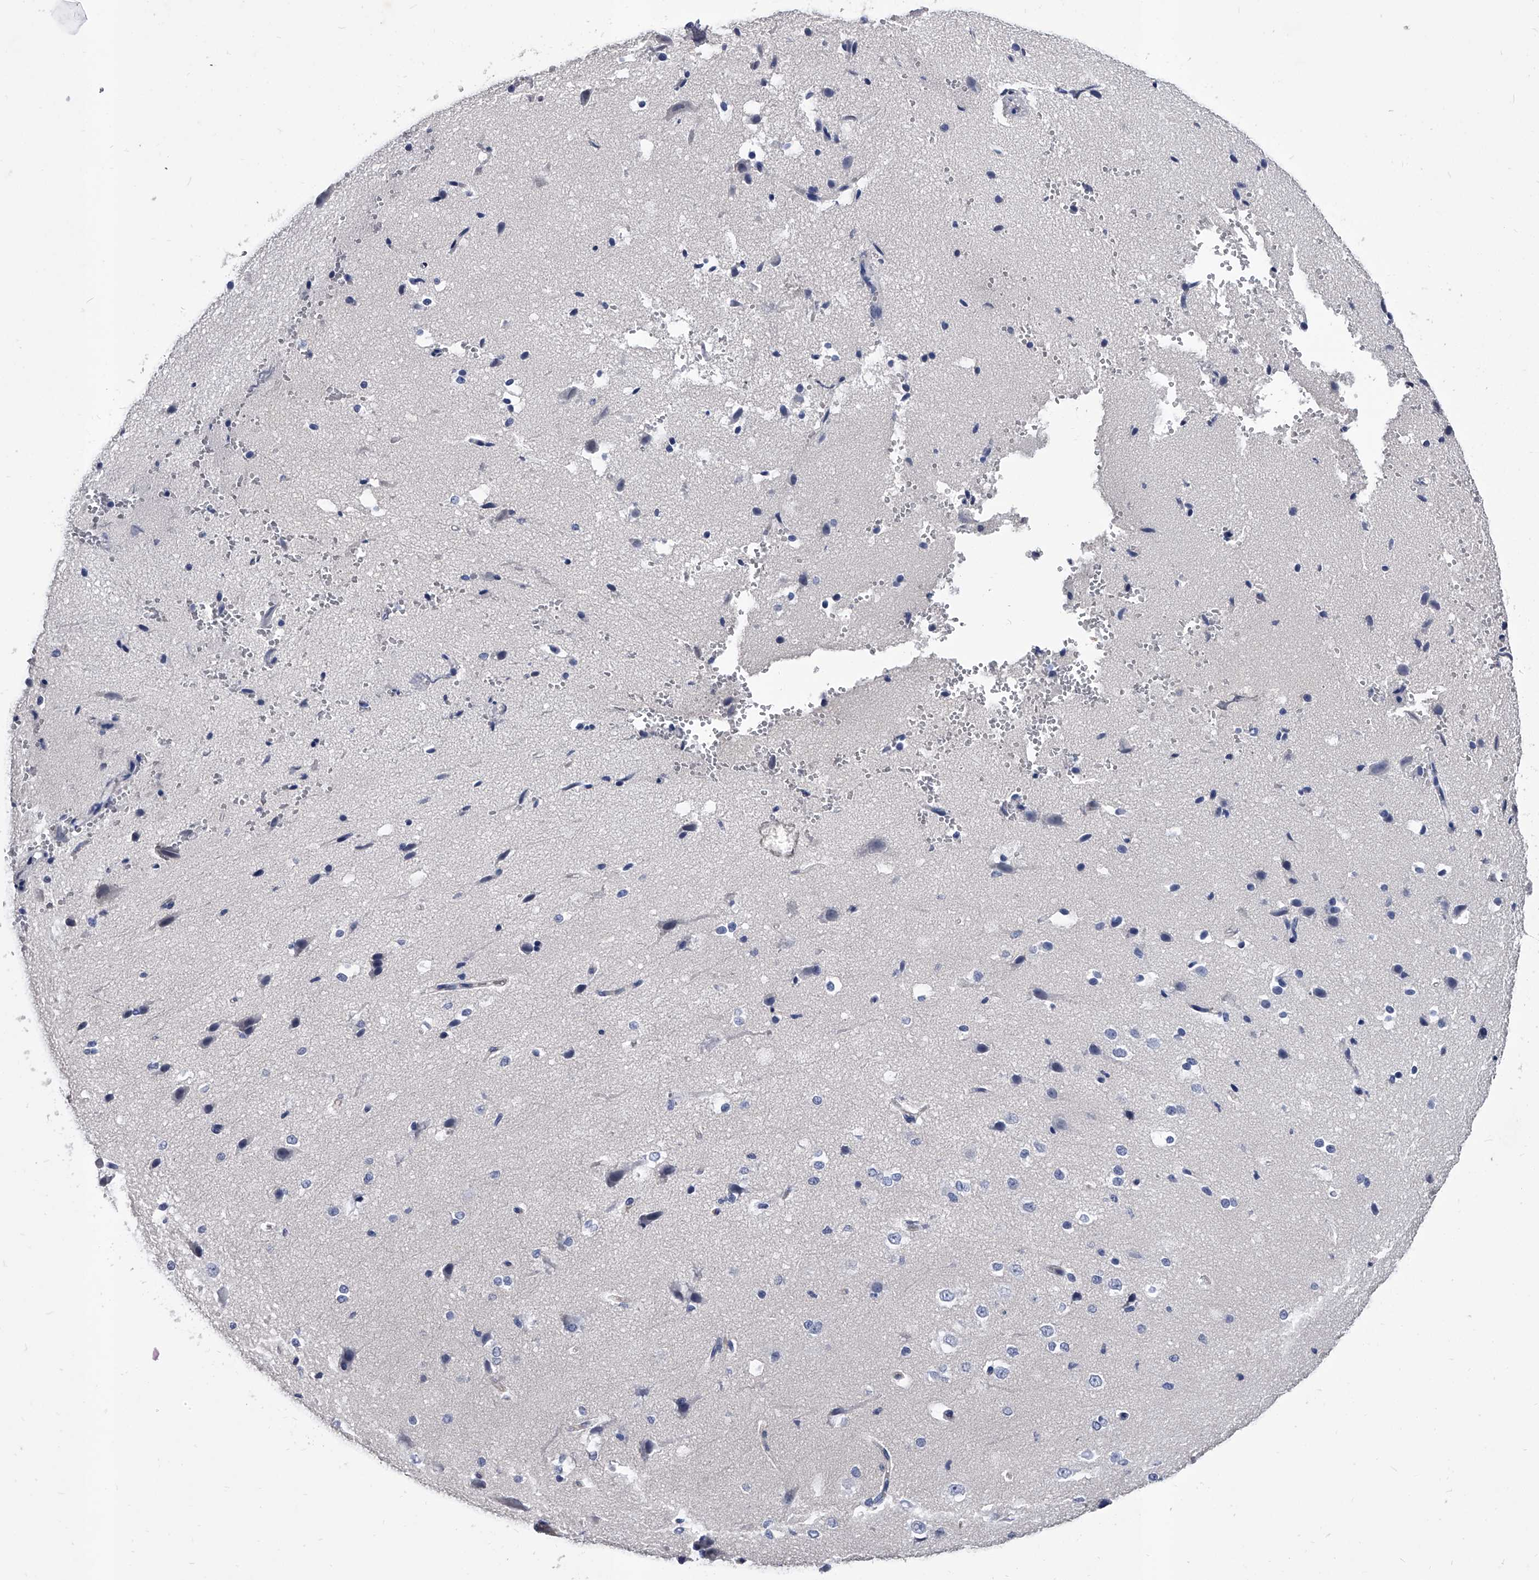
{"staining": {"intensity": "weak", "quantity": "<25%", "location": "cytoplasmic/membranous"}, "tissue": "cerebral cortex", "cell_type": "Endothelial cells", "image_type": "normal", "snomed": [{"axis": "morphology", "description": "Normal tissue, NOS"}, {"axis": "morphology", "description": "Developmental malformation"}, {"axis": "topography", "description": "Cerebral cortex"}], "caption": "Immunohistochemistry of benign human cerebral cortex reveals no positivity in endothelial cells.", "gene": "EFCAB7", "patient": {"sex": "female", "age": 30}}